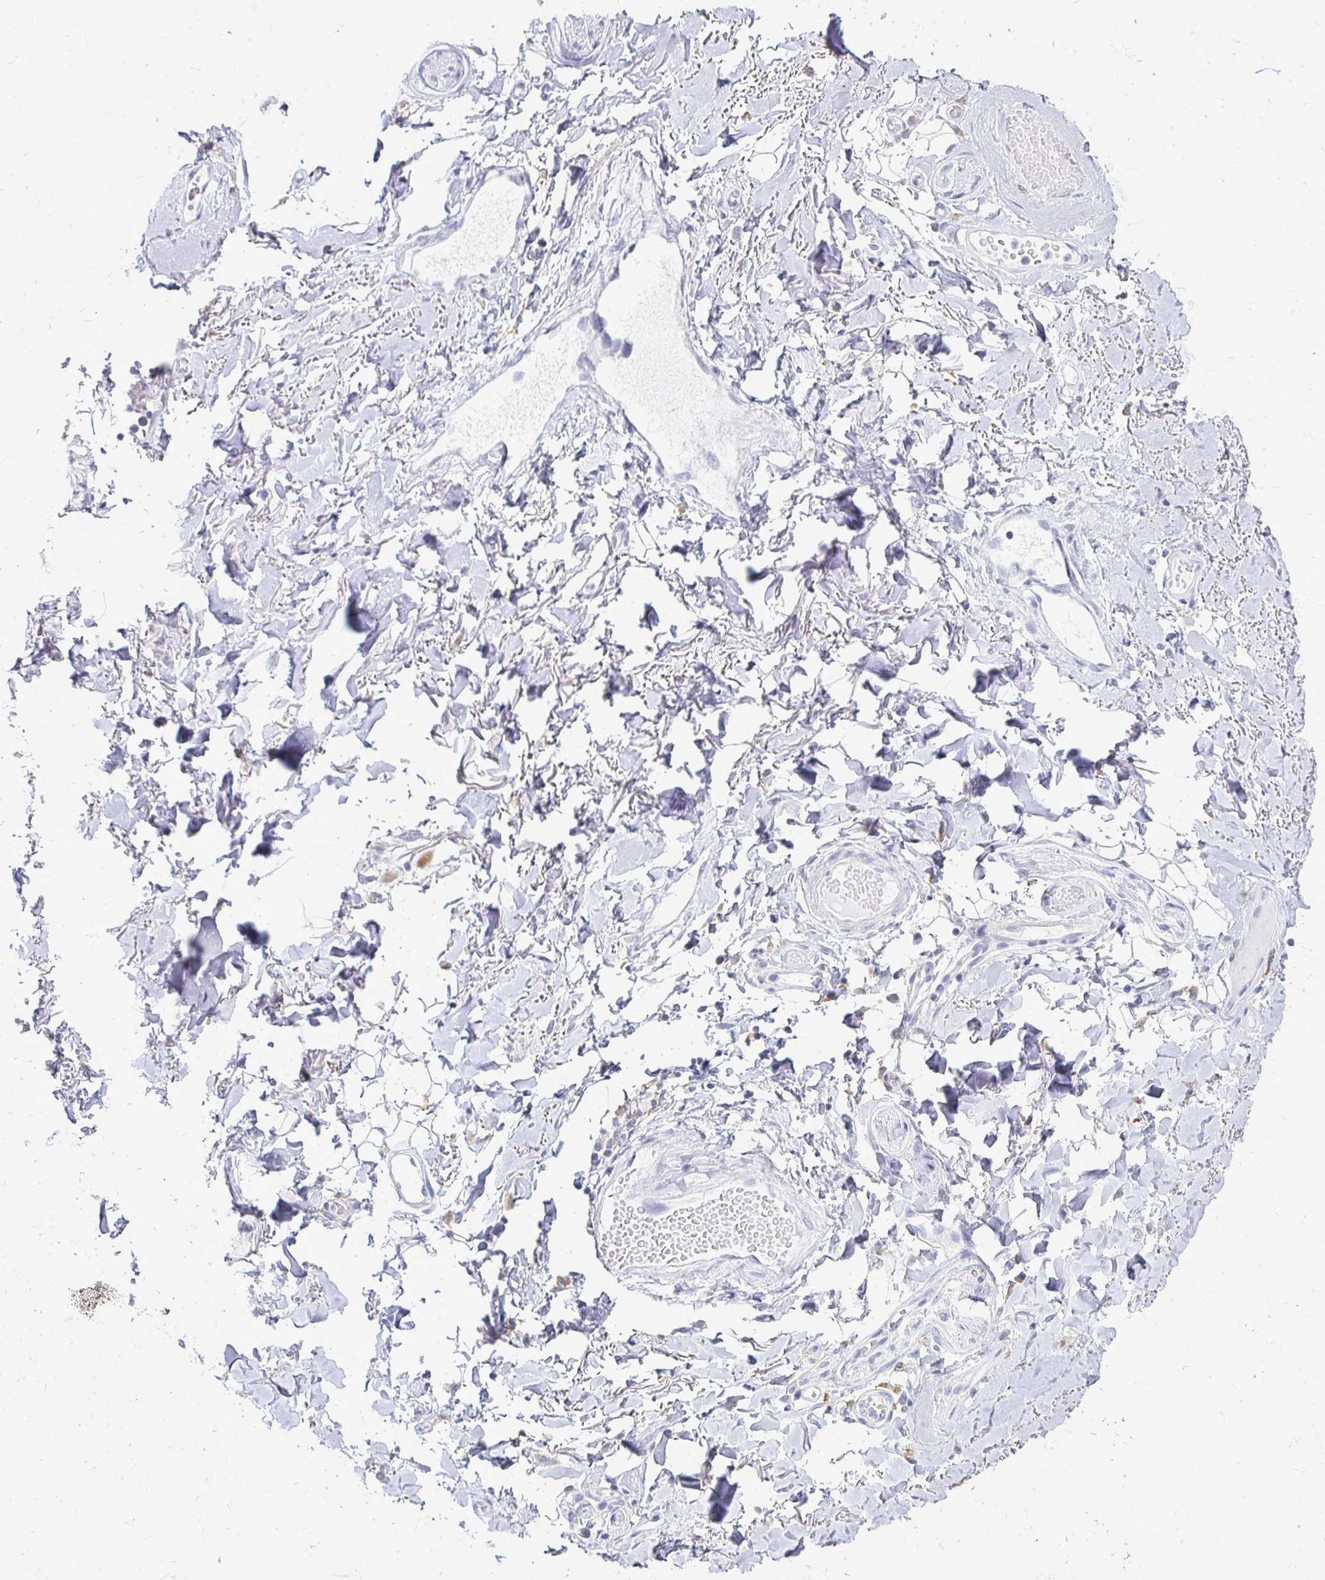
{"staining": {"intensity": "negative", "quantity": "none", "location": "none"}, "tissue": "adipose tissue", "cell_type": "Adipocytes", "image_type": "normal", "snomed": [{"axis": "morphology", "description": "Normal tissue, NOS"}, {"axis": "topography", "description": "Anal"}, {"axis": "topography", "description": "Peripheral nerve tissue"}], "caption": "Adipocytes show no significant protein positivity in benign adipose tissue. (Stains: DAB IHC with hematoxylin counter stain, Microscopy: brightfield microscopy at high magnification).", "gene": "FCGR2A", "patient": {"sex": "male", "age": 78}}